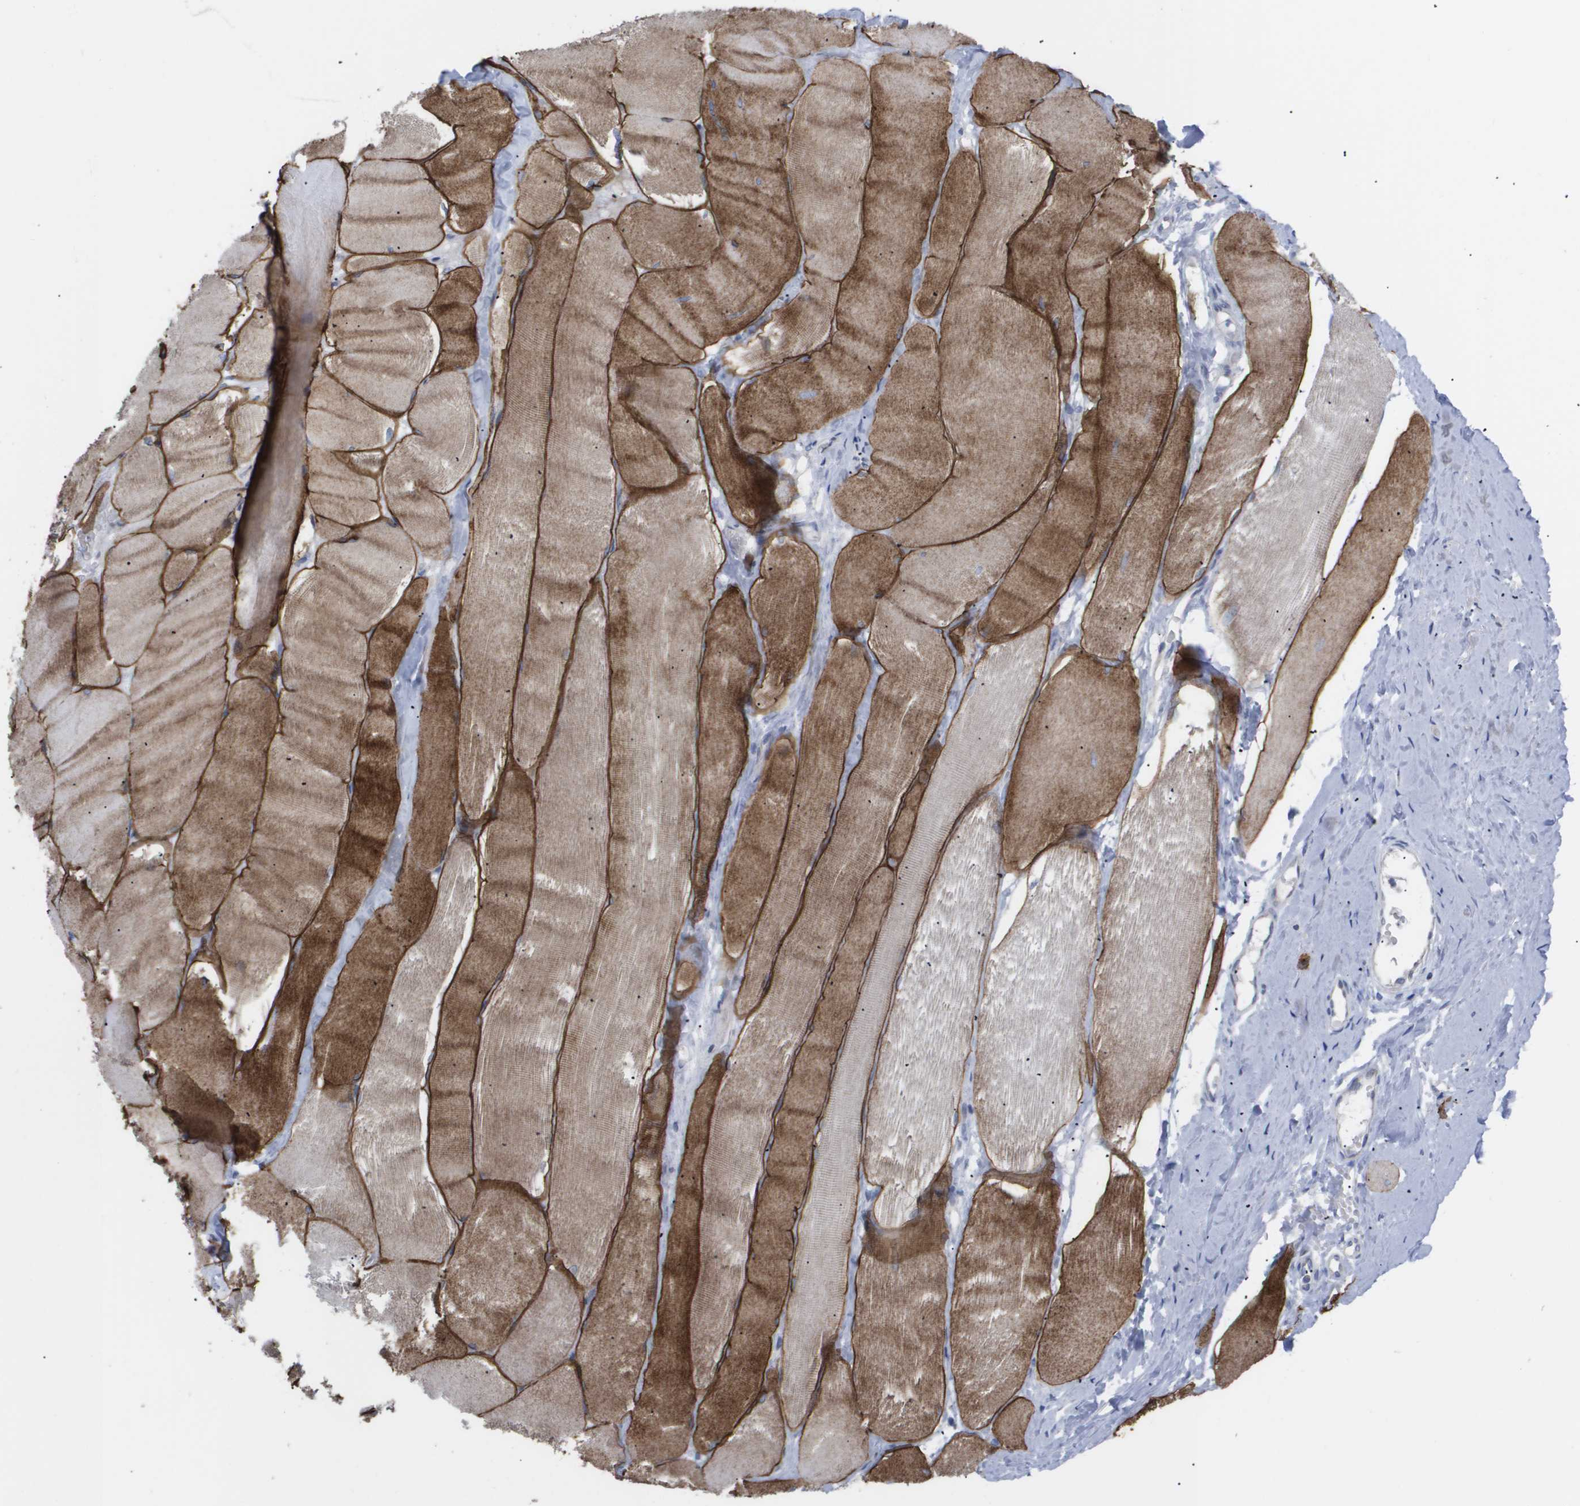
{"staining": {"intensity": "moderate", "quantity": ">75%", "location": "cytoplasmic/membranous"}, "tissue": "skeletal muscle", "cell_type": "Myocytes", "image_type": "normal", "snomed": [{"axis": "morphology", "description": "Normal tissue, NOS"}, {"axis": "morphology", "description": "Squamous cell carcinoma, NOS"}, {"axis": "topography", "description": "Skeletal muscle"}], "caption": "This is a photomicrograph of immunohistochemistry (IHC) staining of benign skeletal muscle, which shows moderate expression in the cytoplasmic/membranous of myocytes.", "gene": "CAV3", "patient": {"sex": "male", "age": 51}}